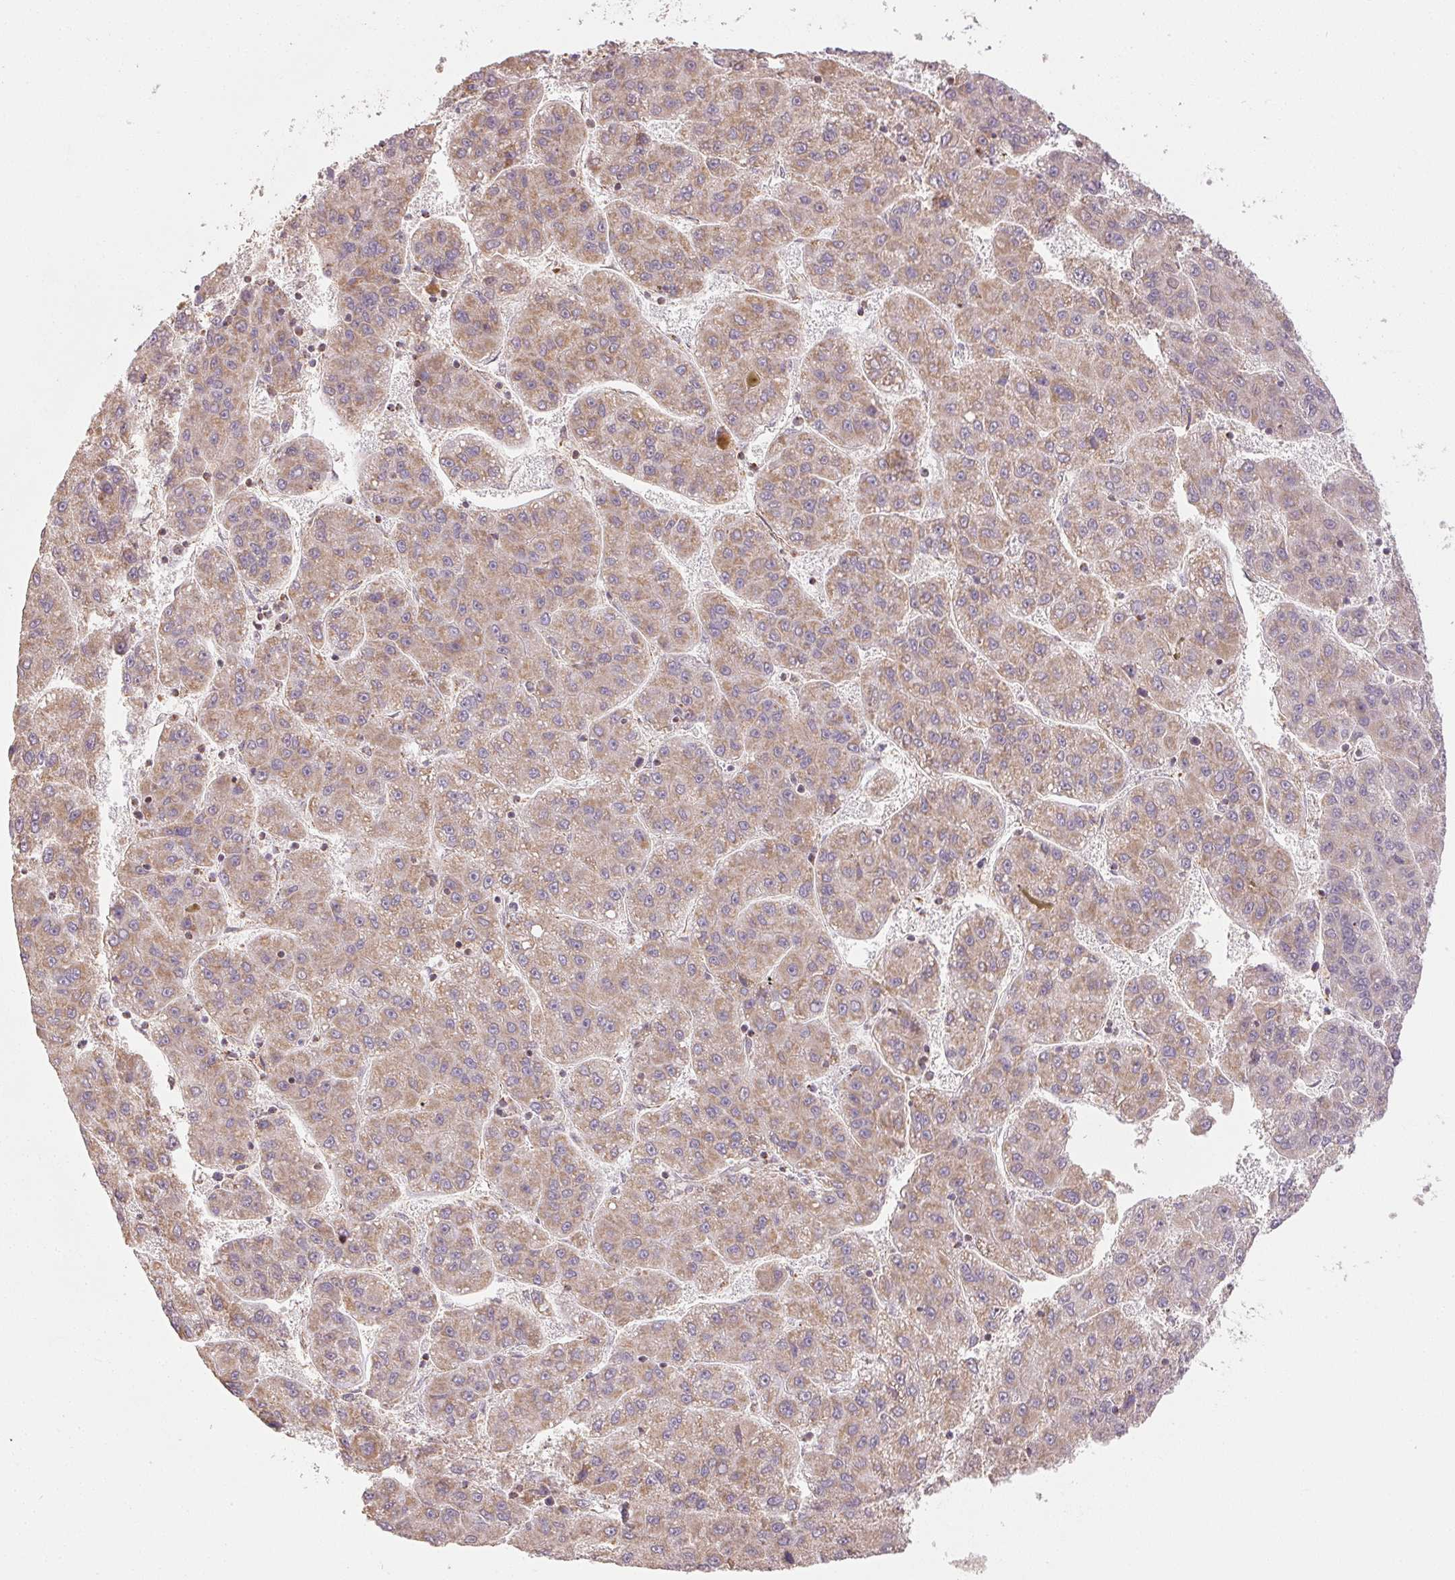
{"staining": {"intensity": "weak", "quantity": ">75%", "location": "cytoplasmic/membranous"}, "tissue": "liver cancer", "cell_type": "Tumor cells", "image_type": "cancer", "snomed": [{"axis": "morphology", "description": "Carcinoma, Hepatocellular, NOS"}, {"axis": "topography", "description": "Liver"}], "caption": "Liver hepatocellular carcinoma stained with a brown dye displays weak cytoplasmic/membranous positive expression in approximately >75% of tumor cells.", "gene": "CLASP1", "patient": {"sex": "female", "age": 82}}